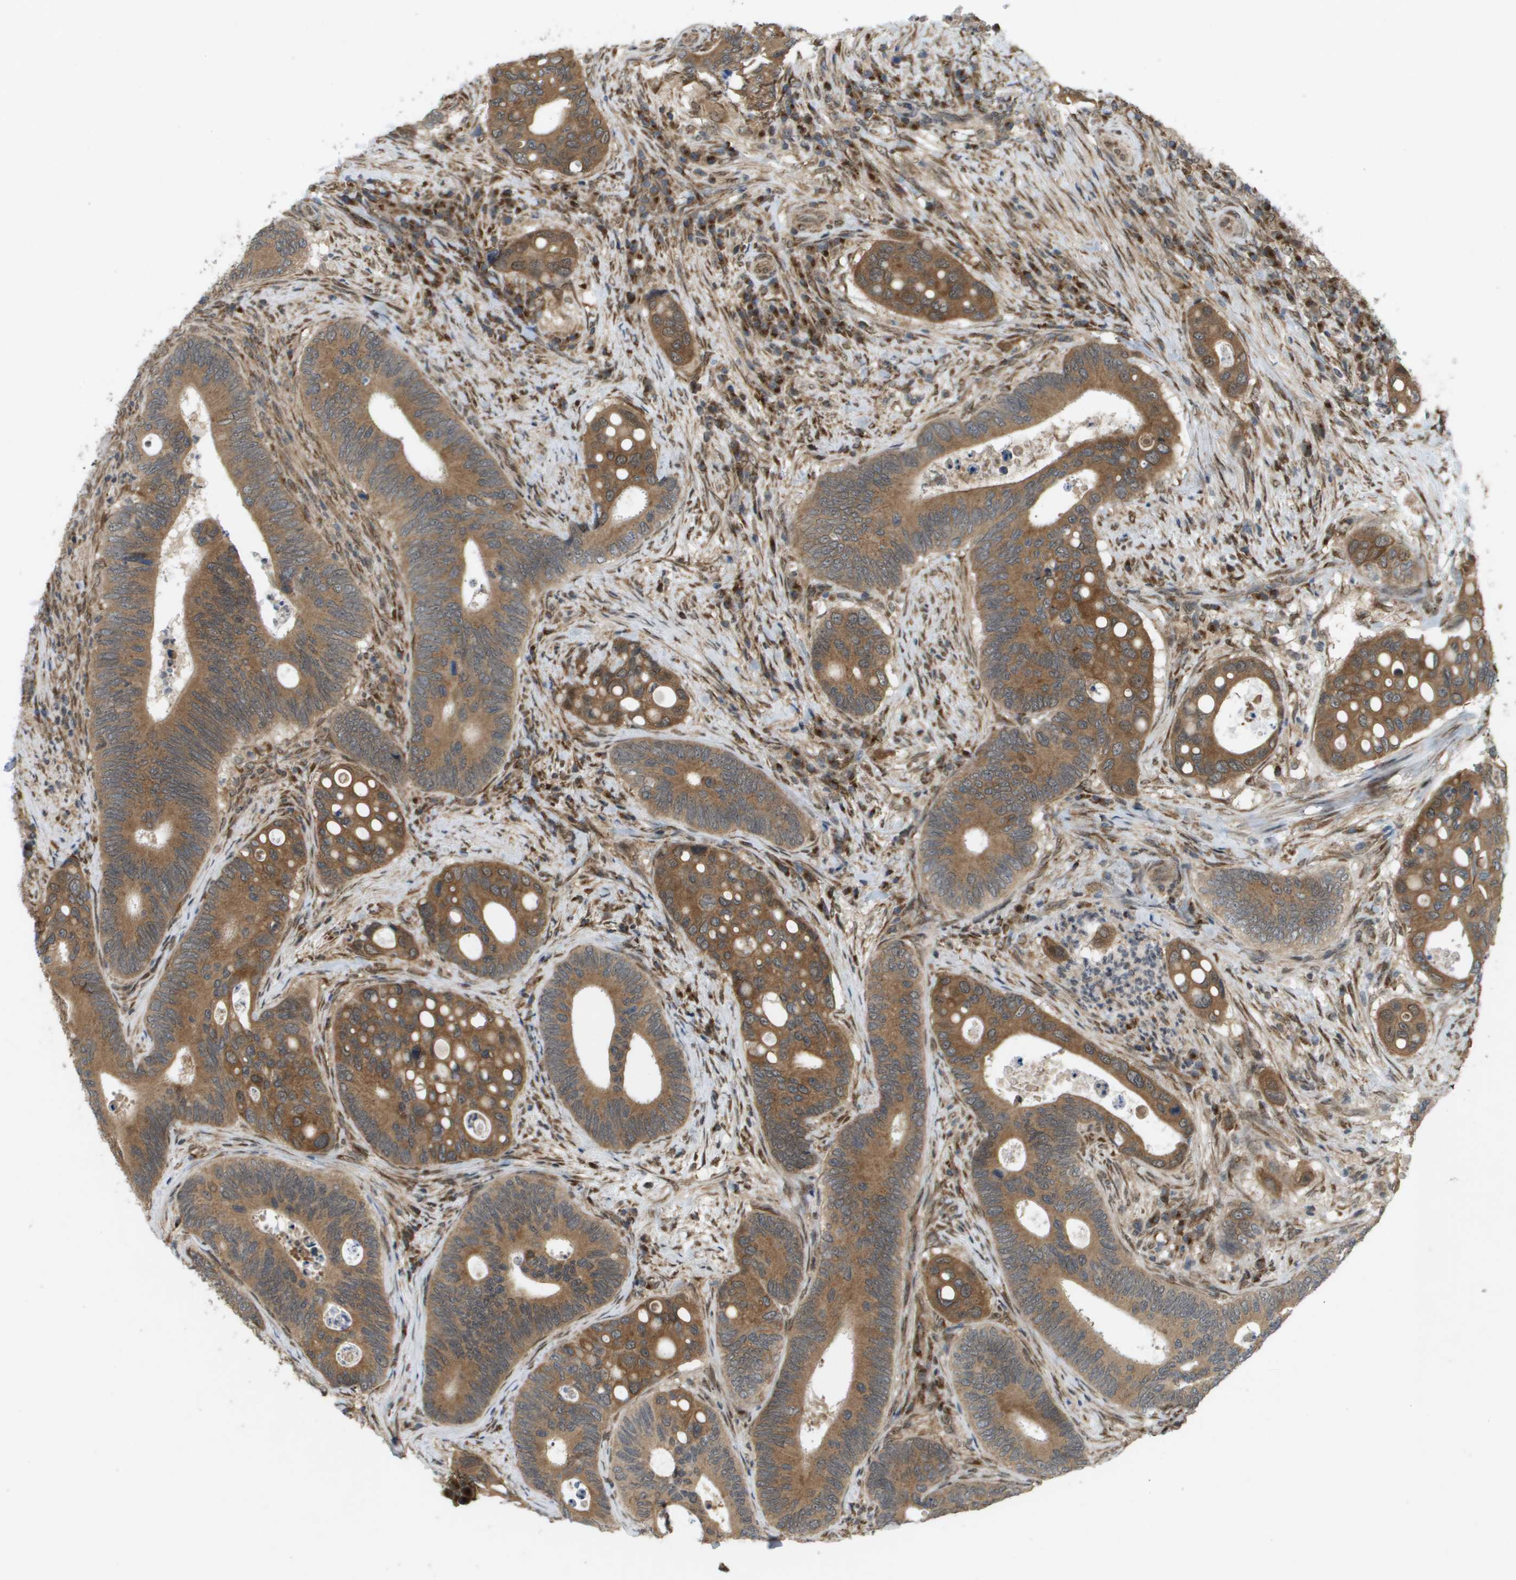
{"staining": {"intensity": "moderate", "quantity": ">75%", "location": "cytoplasmic/membranous"}, "tissue": "colorectal cancer", "cell_type": "Tumor cells", "image_type": "cancer", "snomed": [{"axis": "morphology", "description": "Inflammation, NOS"}, {"axis": "morphology", "description": "Adenocarcinoma, NOS"}, {"axis": "topography", "description": "Colon"}], "caption": "This is a micrograph of IHC staining of adenocarcinoma (colorectal), which shows moderate positivity in the cytoplasmic/membranous of tumor cells.", "gene": "IFNLR1", "patient": {"sex": "male", "age": 72}}